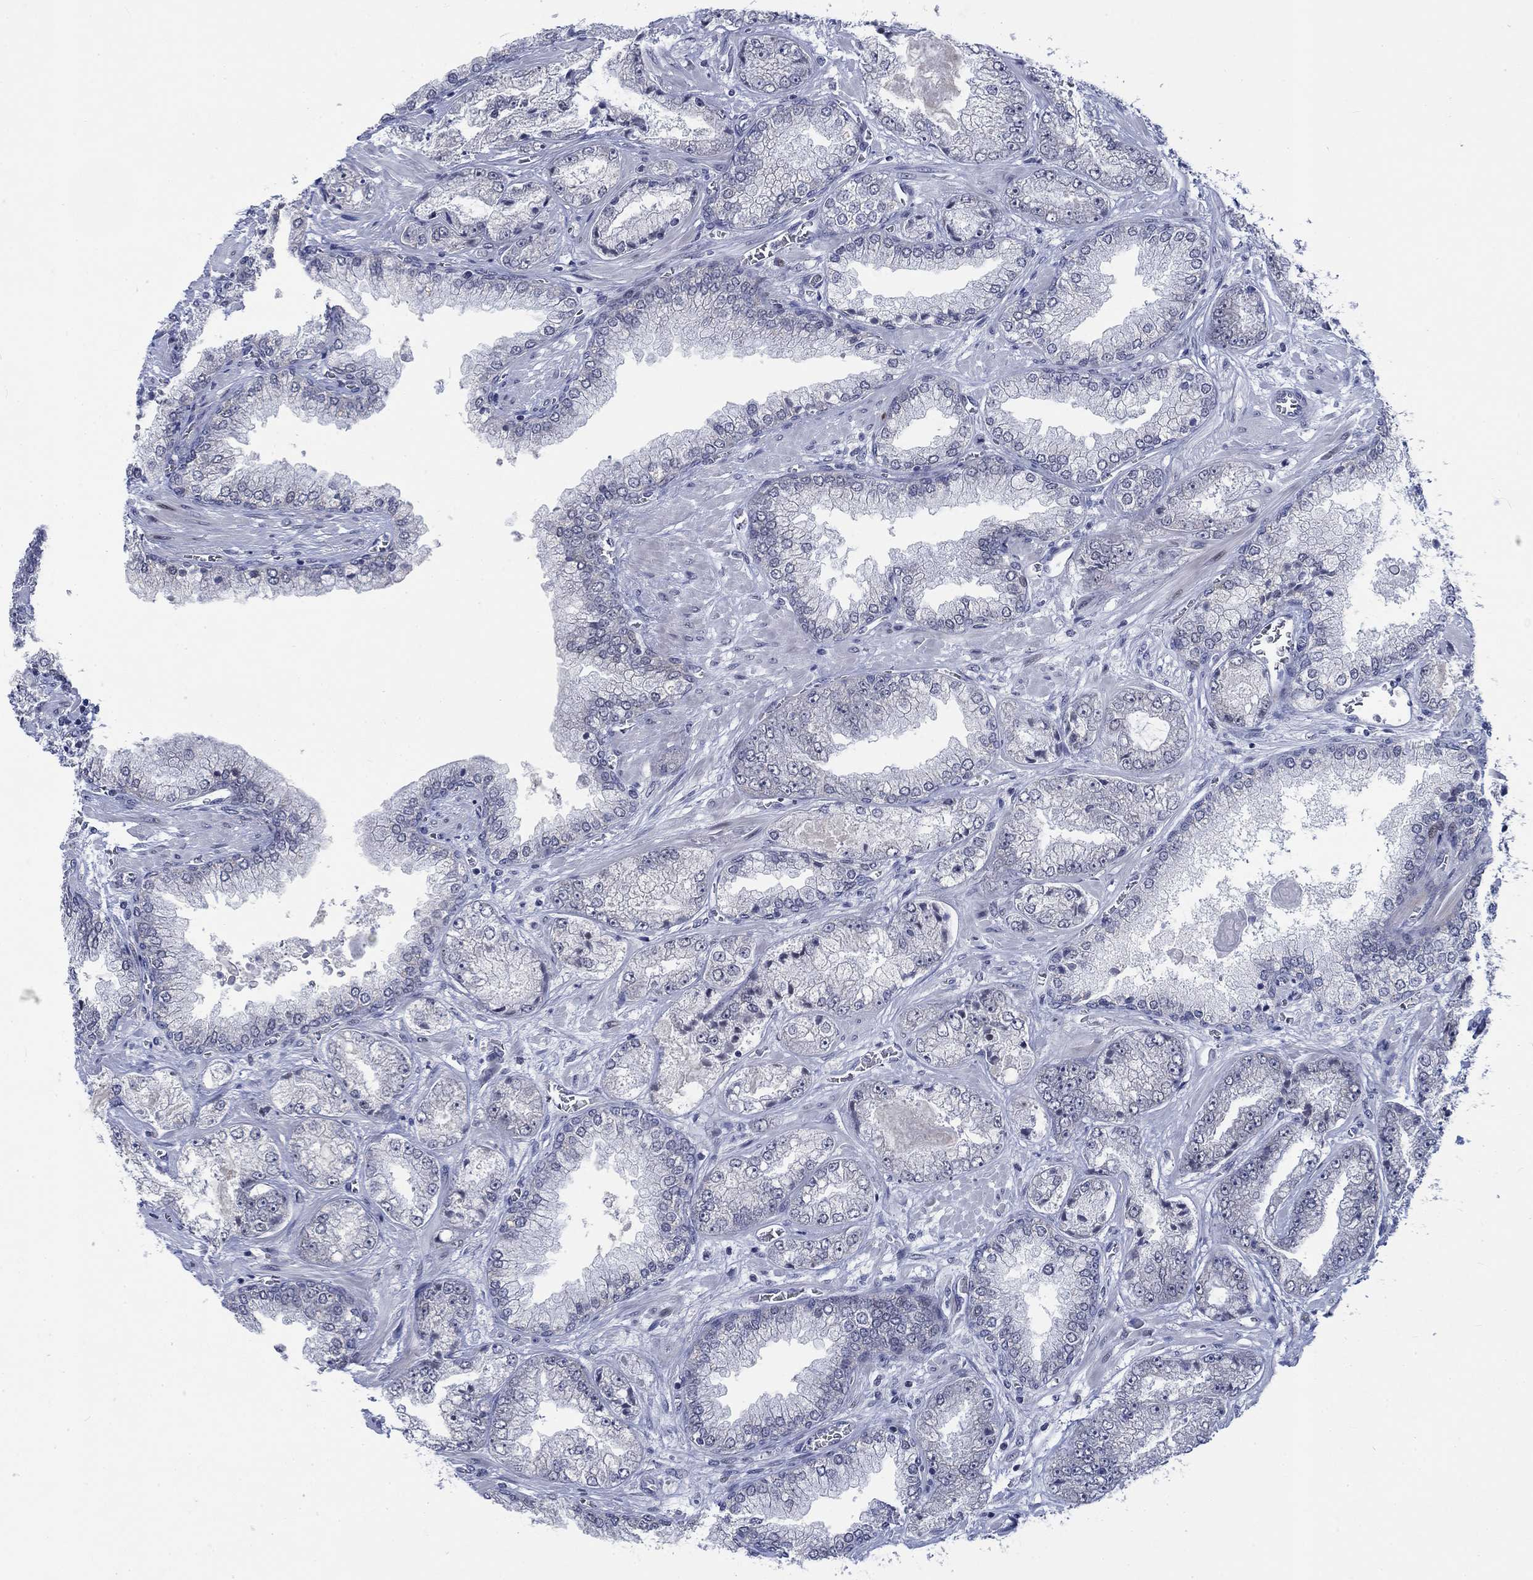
{"staining": {"intensity": "negative", "quantity": "none", "location": "none"}, "tissue": "prostate cancer", "cell_type": "Tumor cells", "image_type": "cancer", "snomed": [{"axis": "morphology", "description": "Adenocarcinoma, Low grade"}, {"axis": "topography", "description": "Prostate"}], "caption": "Prostate low-grade adenocarcinoma was stained to show a protein in brown. There is no significant expression in tumor cells.", "gene": "NEU3", "patient": {"sex": "male", "age": 57}}